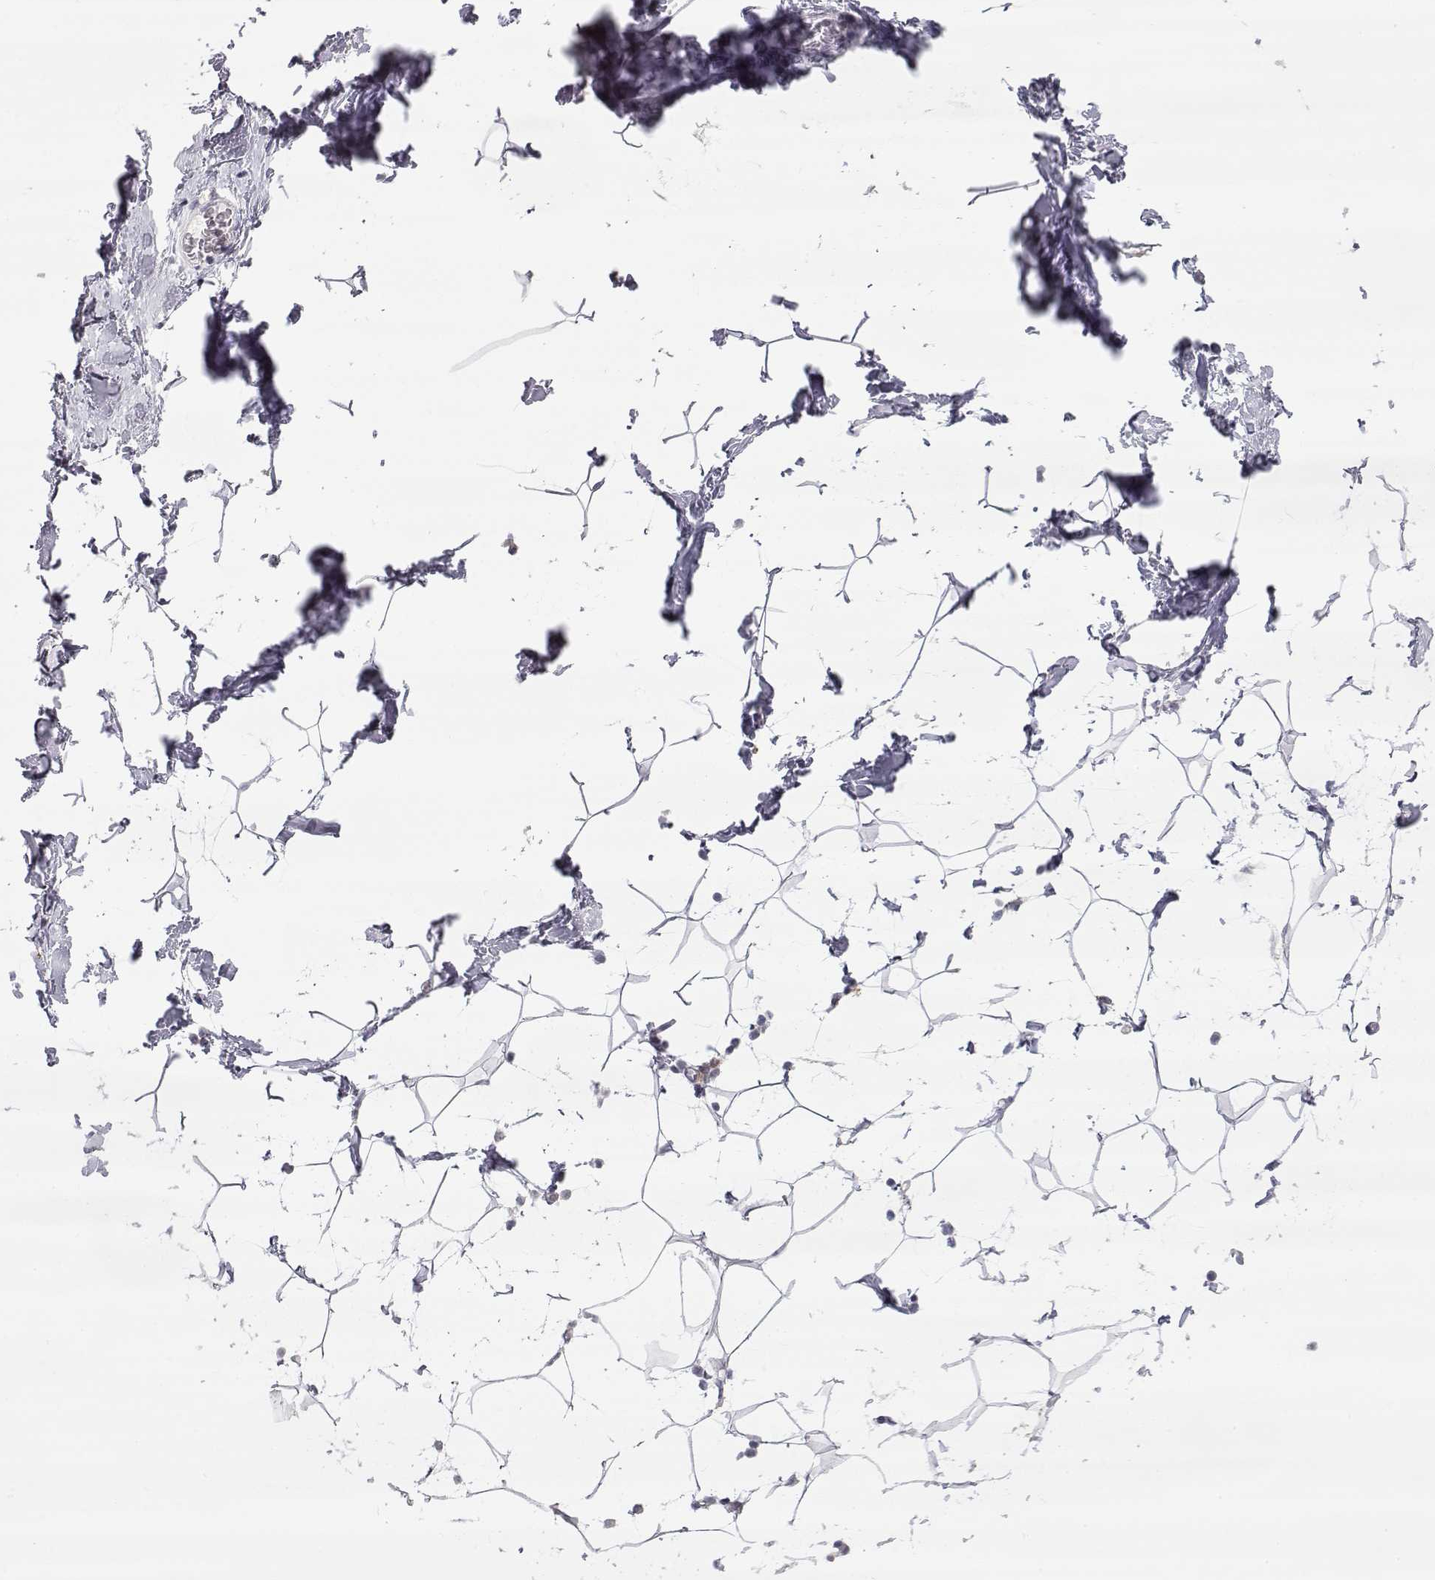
{"staining": {"intensity": "negative", "quantity": "none", "location": "none"}, "tissue": "breast", "cell_type": "Adipocytes", "image_type": "normal", "snomed": [{"axis": "morphology", "description": "Normal tissue, NOS"}, {"axis": "topography", "description": "Breast"}], "caption": "IHC photomicrograph of benign breast: breast stained with DAB displays no significant protein positivity in adipocytes.", "gene": "NPVF", "patient": {"sex": "female", "age": 32}}